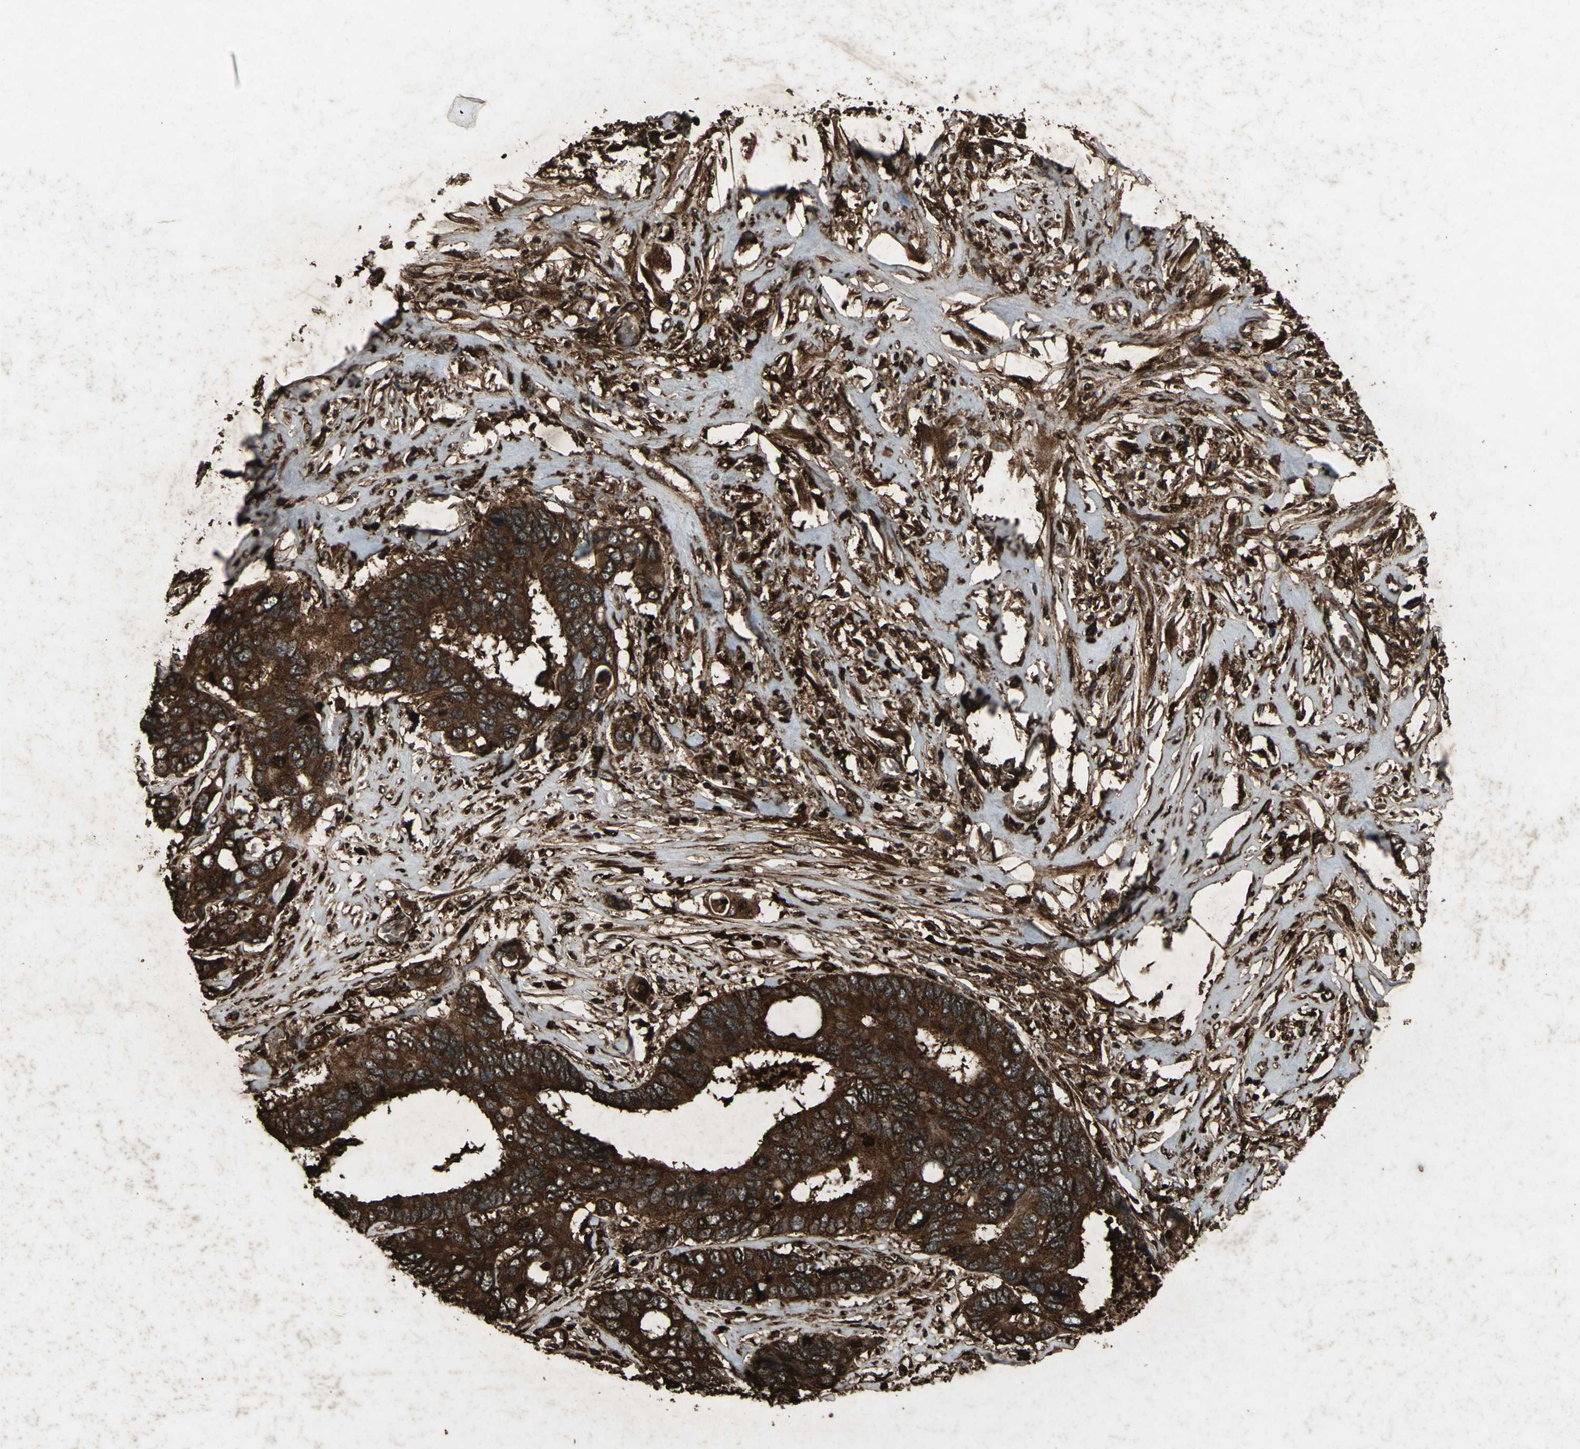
{"staining": {"intensity": "strong", "quantity": ">75%", "location": "cytoplasmic/membranous"}, "tissue": "colorectal cancer", "cell_type": "Tumor cells", "image_type": "cancer", "snomed": [{"axis": "morphology", "description": "Adenocarcinoma, NOS"}, {"axis": "topography", "description": "Rectum"}], "caption": "The immunohistochemical stain labels strong cytoplasmic/membranous expression in tumor cells of colorectal cancer tissue.", "gene": "SEPTIN4", "patient": {"sex": "male", "age": 55}}